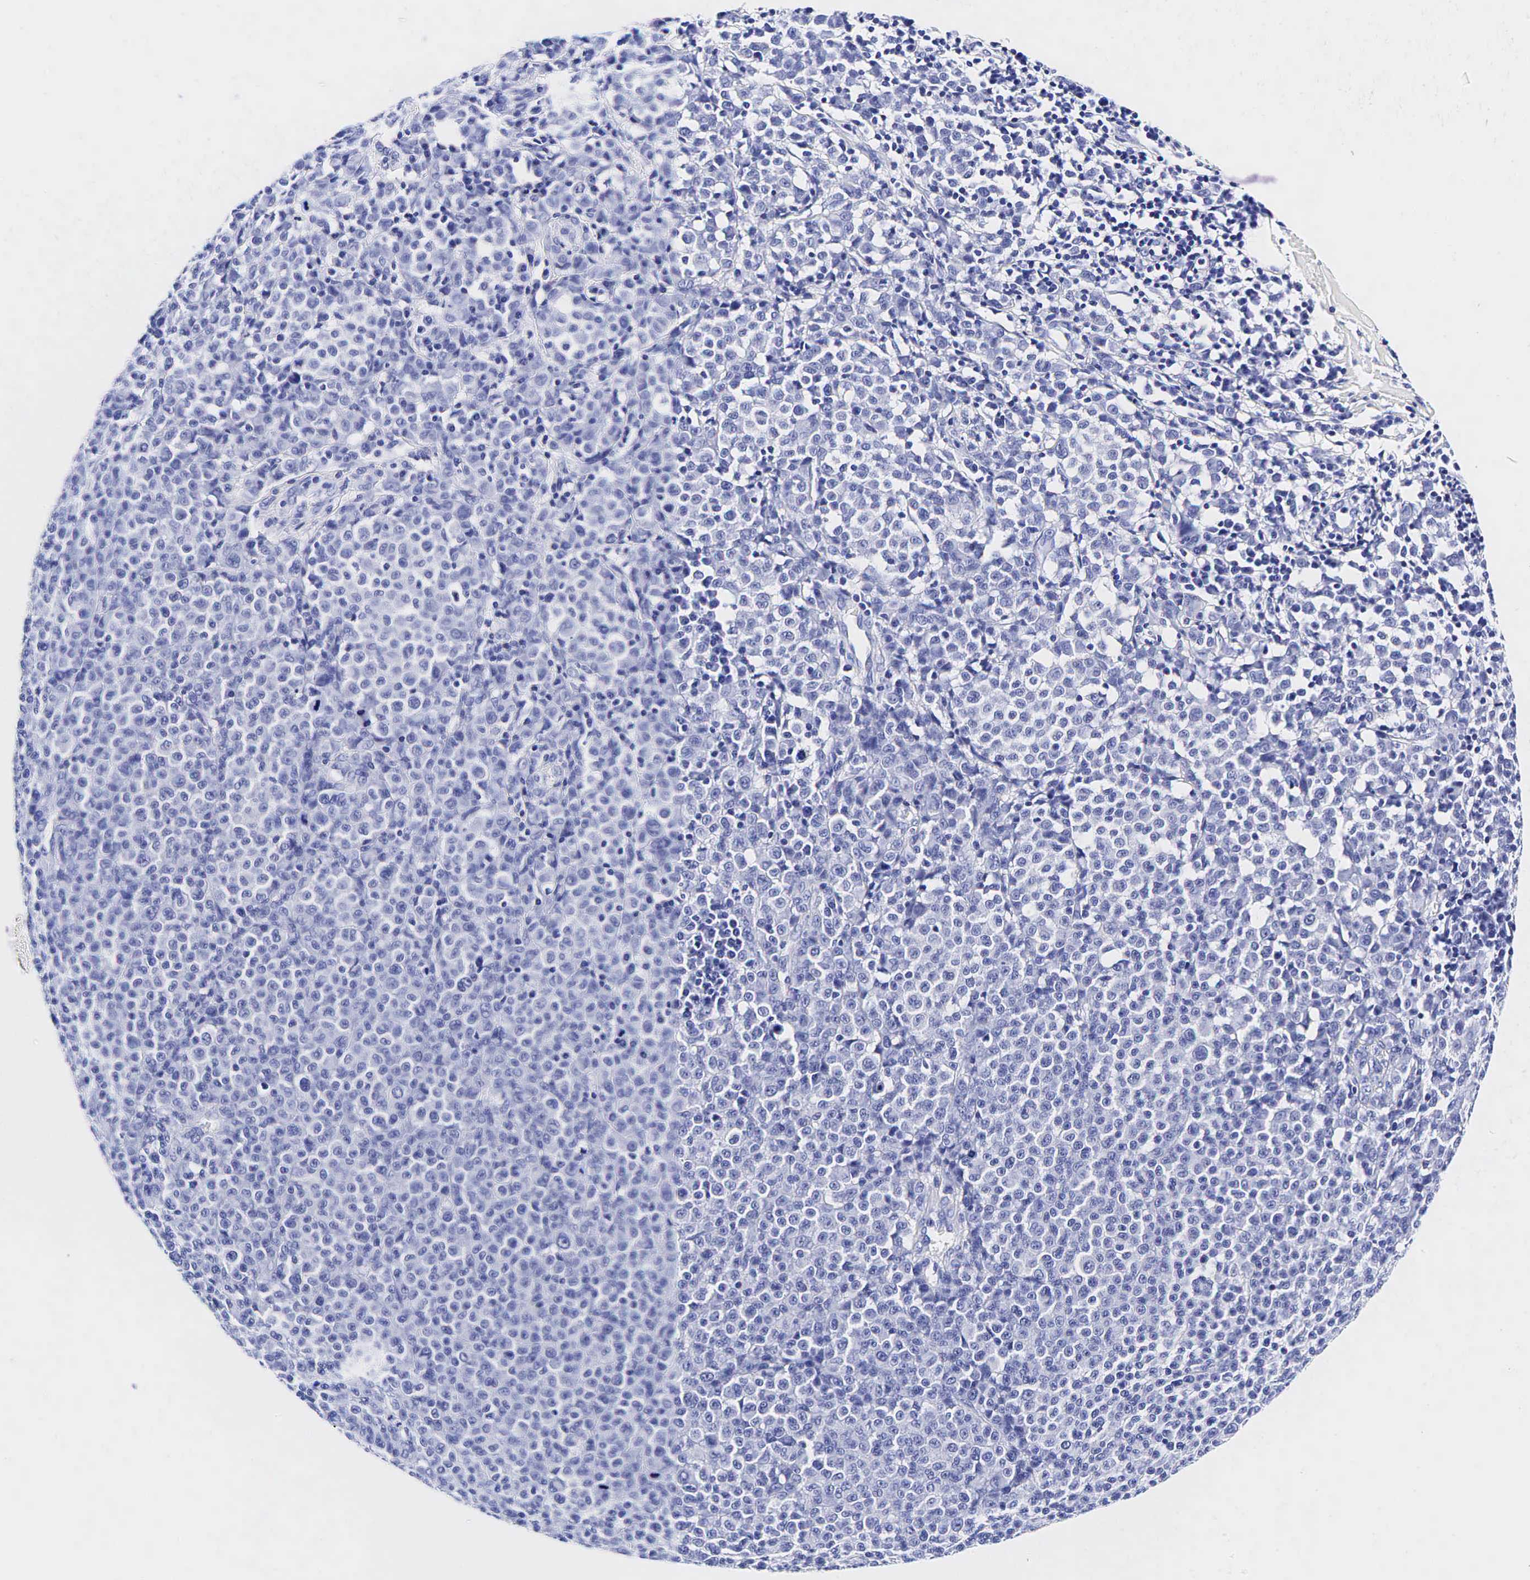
{"staining": {"intensity": "negative", "quantity": "none", "location": "none"}, "tissue": "melanoma", "cell_type": "Tumor cells", "image_type": "cancer", "snomed": [{"axis": "morphology", "description": "Malignant melanoma, Metastatic site"}, {"axis": "topography", "description": "Skin"}], "caption": "Immunohistochemical staining of human malignant melanoma (metastatic site) displays no significant staining in tumor cells.", "gene": "GCG", "patient": {"sex": "male", "age": 32}}